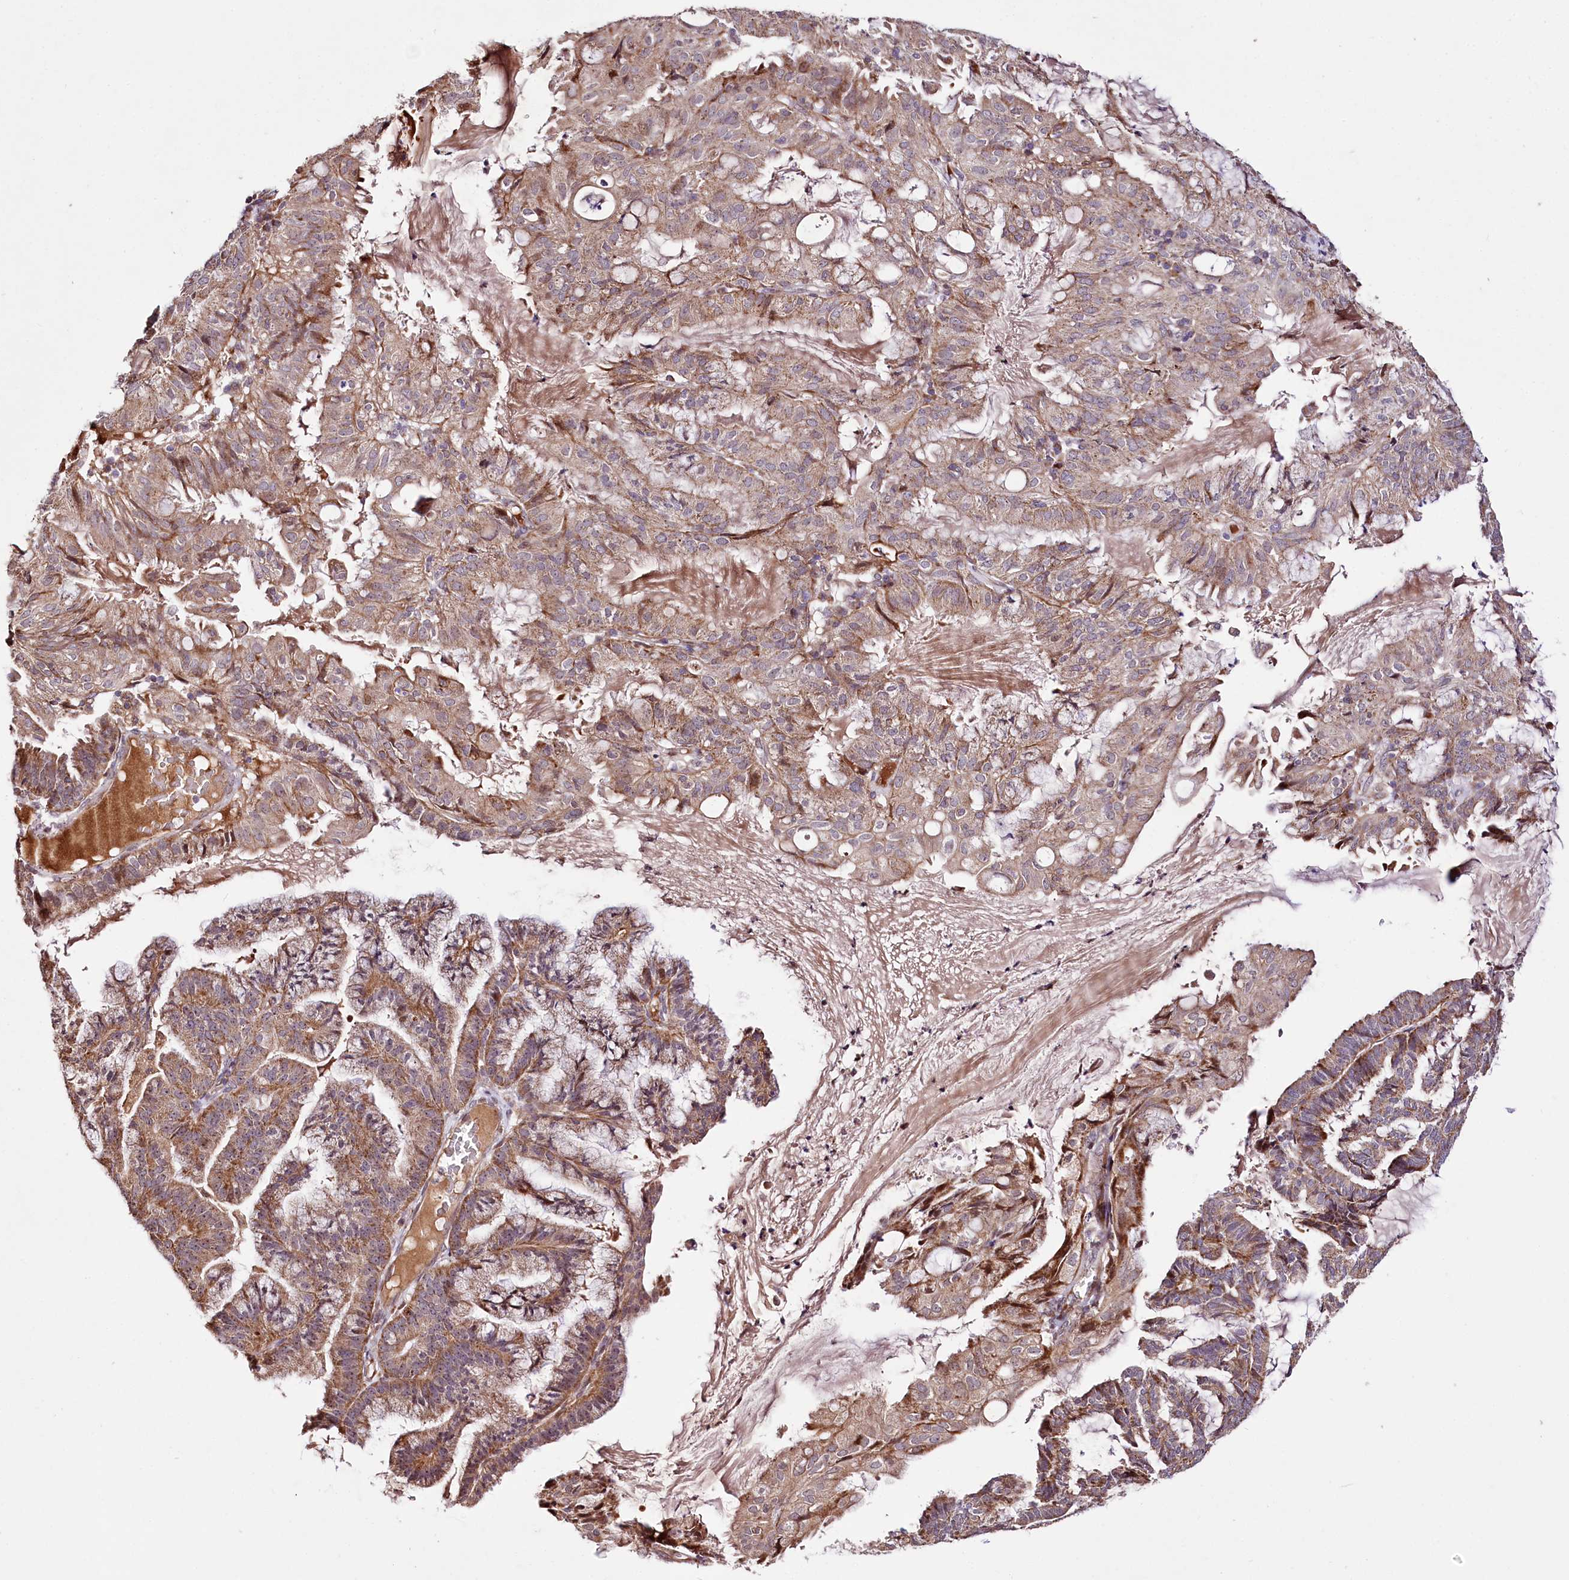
{"staining": {"intensity": "moderate", "quantity": ">75%", "location": "cytoplasmic/membranous"}, "tissue": "endometrial cancer", "cell_type": "Tumor cells", "image_type": "cancer", "snomed": [{"axis": "morphology", "description": "Adenocarcinoma, NOS"}, {"axis": "topography", "description": "Endometrium"}], "caption": "This photomicrograph displays endometrial adenocarcinoma stained with immunohistochemistry (IHC) to label a protein in brown. The cytoplasmic/membranous of tumor cells show moderate positivity for the protein. Nuclei are counter-stained blue.", "gene": "ST7", "patient": {"sex": "female", "age": 86}}